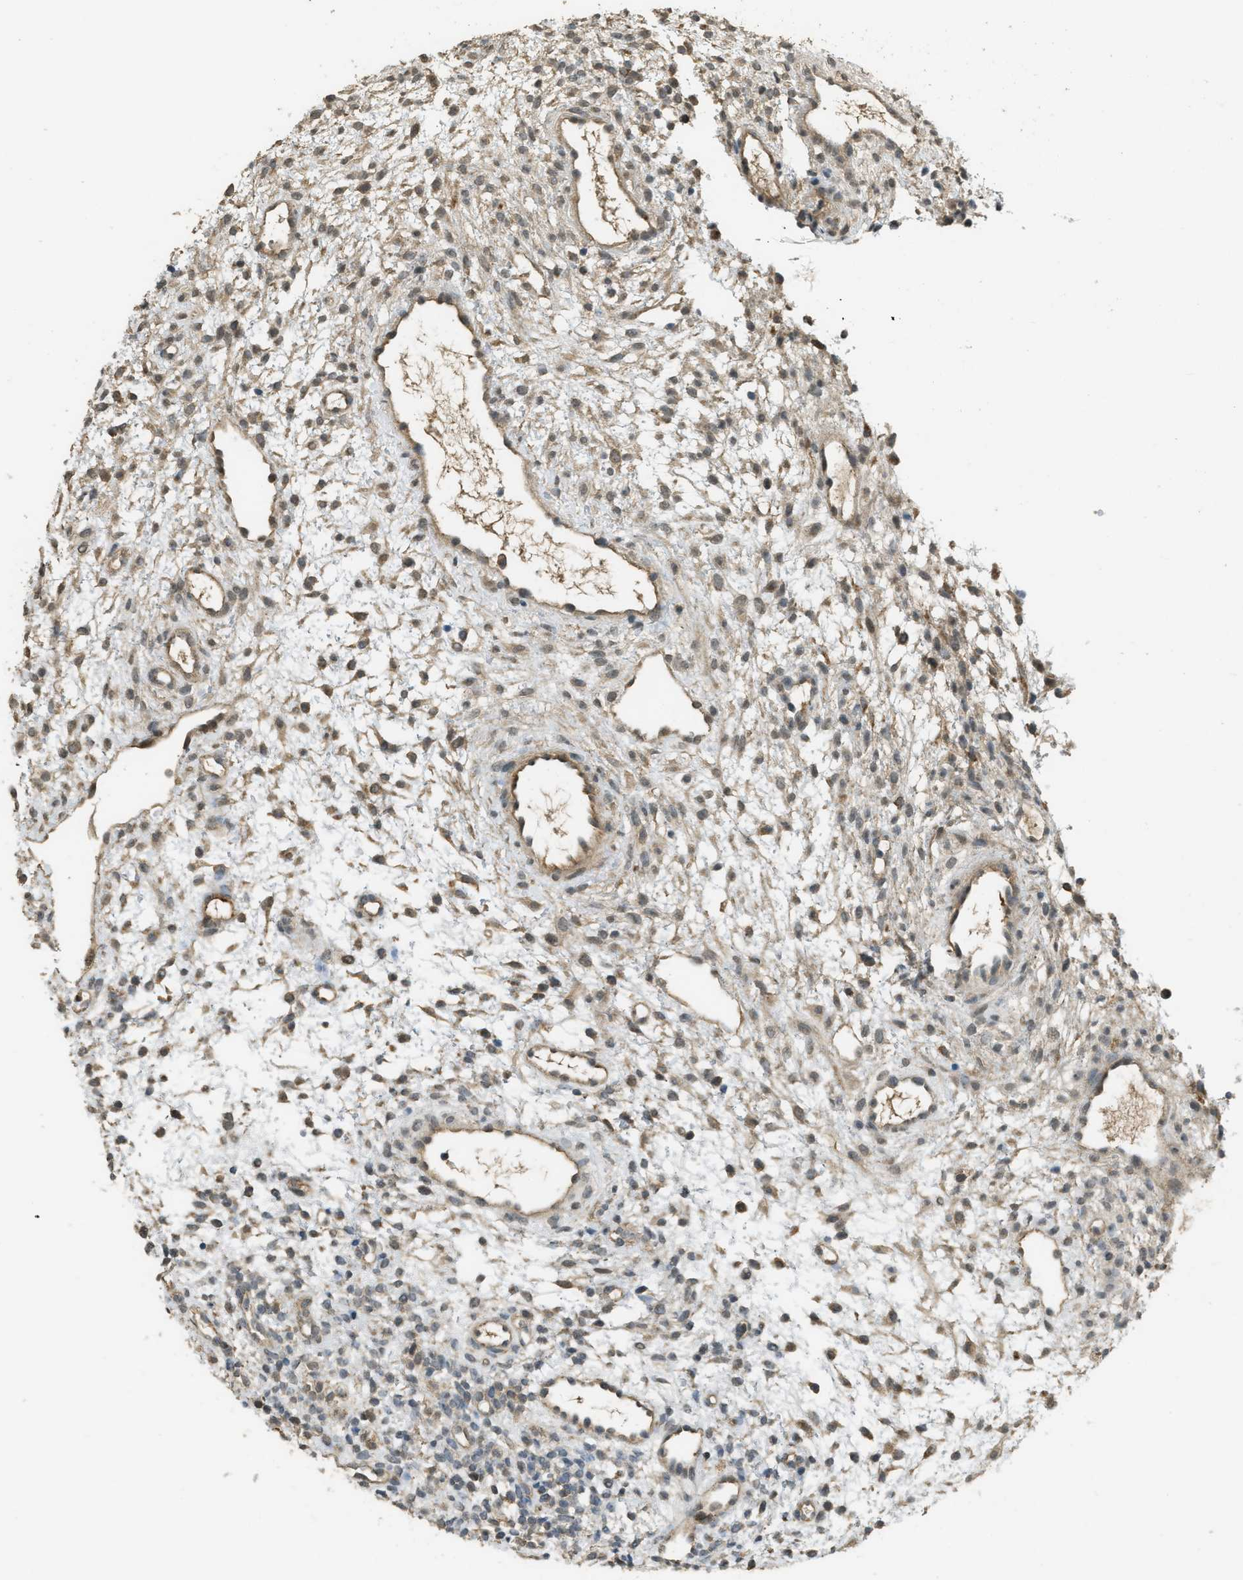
{"staining": {"intensity": "weak", "quantity": "25%-75%", "location": "cytoplasmic/membranous"}, "tissue": "ovary", "cell_type": "Ovarian stroma cells", "image_type": "normal", "snomed": [{"axis": "morphology", "description": "Normal tissue, NOS"}, {"axis": "morphology", "description": "Cyst, NOS"}, {"axis": "topography", "description": "Ovary"}], "caption": "Unremarkable ovary exhibits weak cytoplasmic/membranous expression in approximately 25%-75% of ovarian stroma cells, visualized by immunohistochemistry. (DAB (3,3'-diaminobenzidine) = brown stain, brightfield microscopy at high magnification).", "gene": "IGF2BP2", "patient": {"sex": "female", "age": 18}}